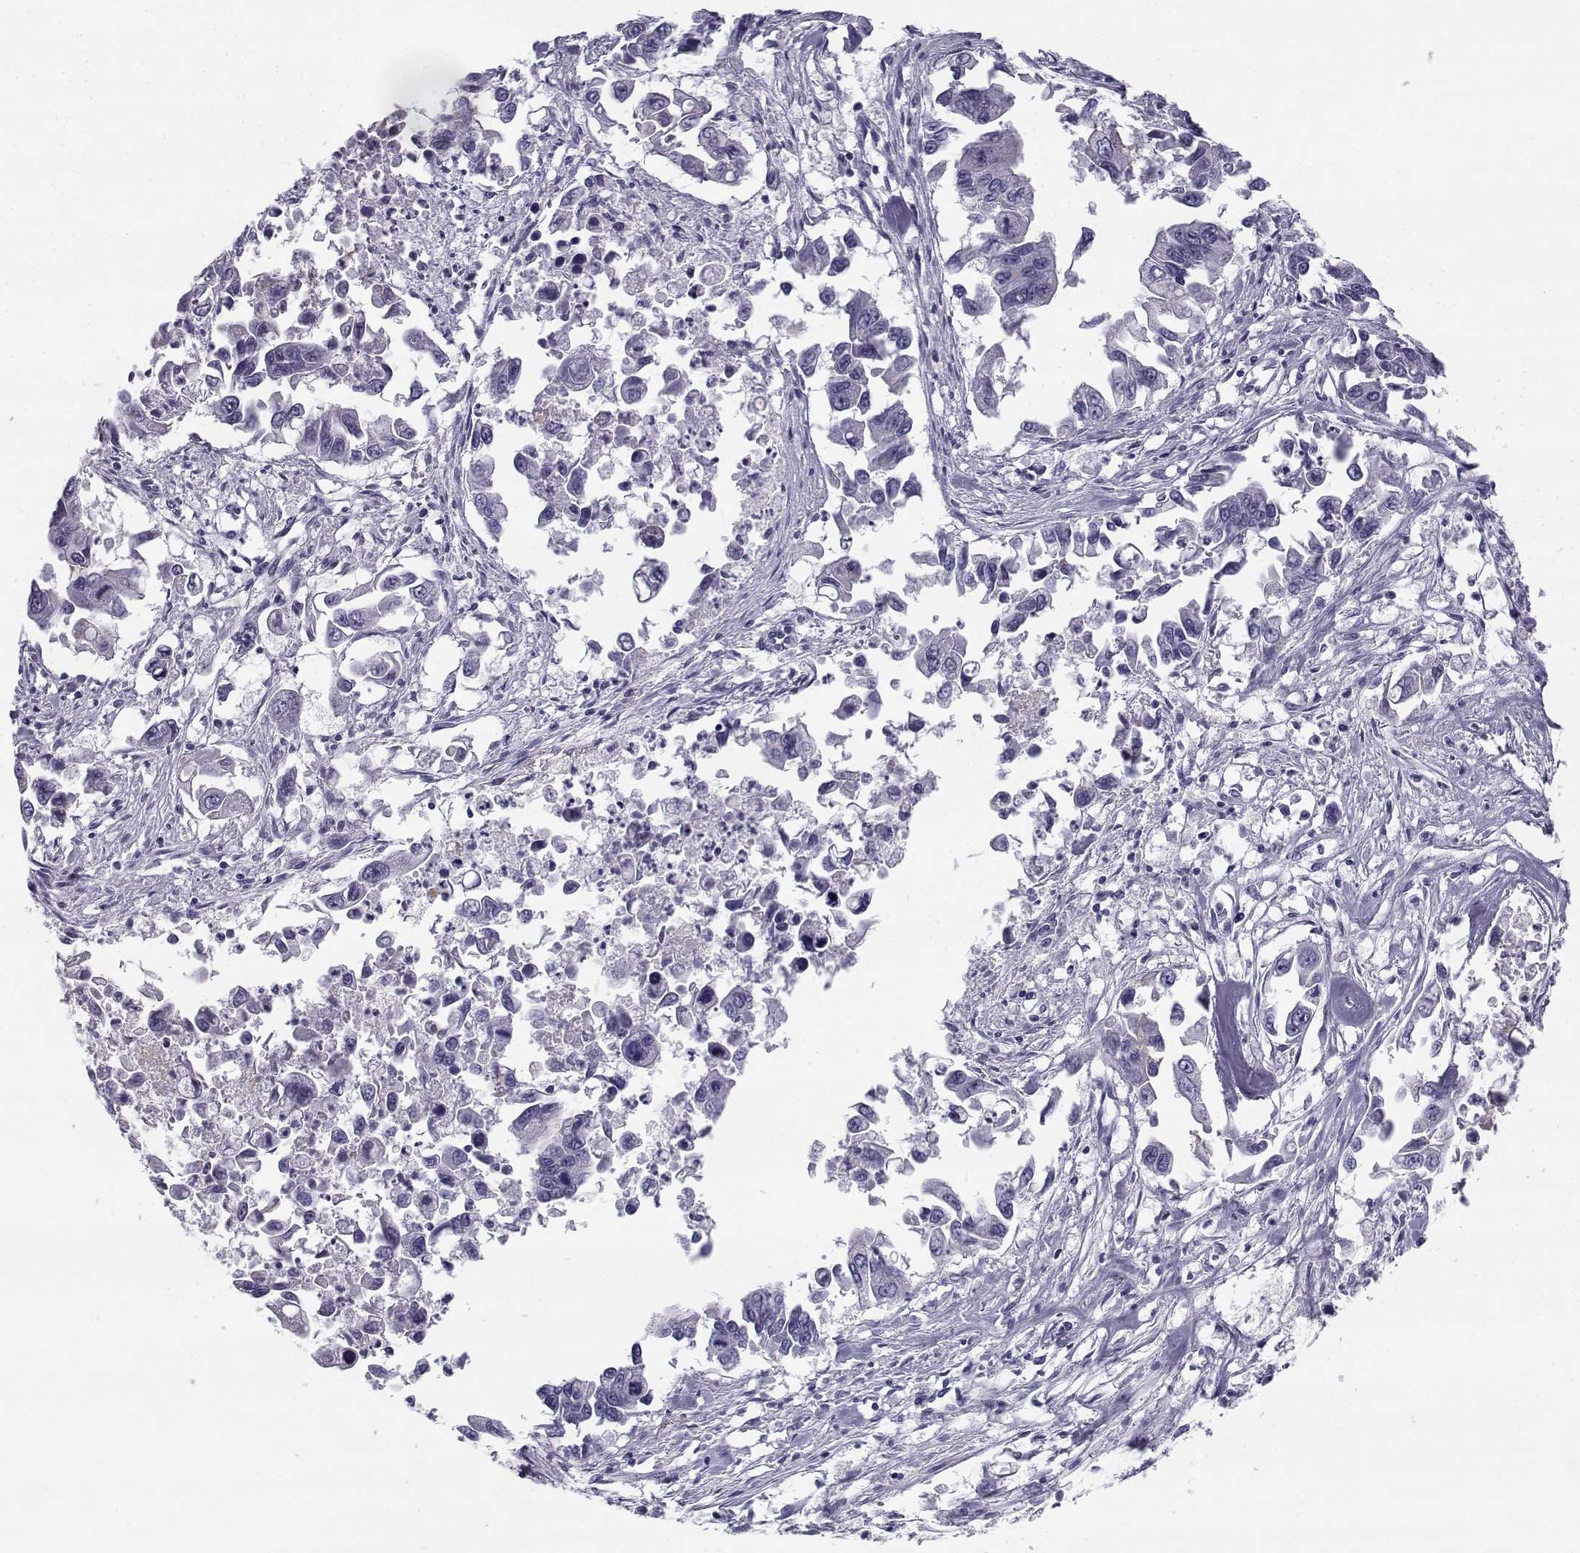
{"staining": {"intensity": "negative", "quantity": "none", "location": "none"}, "tissue": "pancreatic cancer", "cell_type": "Tumor cells", "image_type": "cancer", "snomed": [{"axis": "morphology", "description": "Adenocarcinoma, NOS"}, {"axis": "topography", "description": "Pancreas"}], "caption": "The micrograph reveals no staining of tumor cells in pancreatic cancer.", "gene": "CREB3L3", "patient": {"sex": "female", "age": 83}}